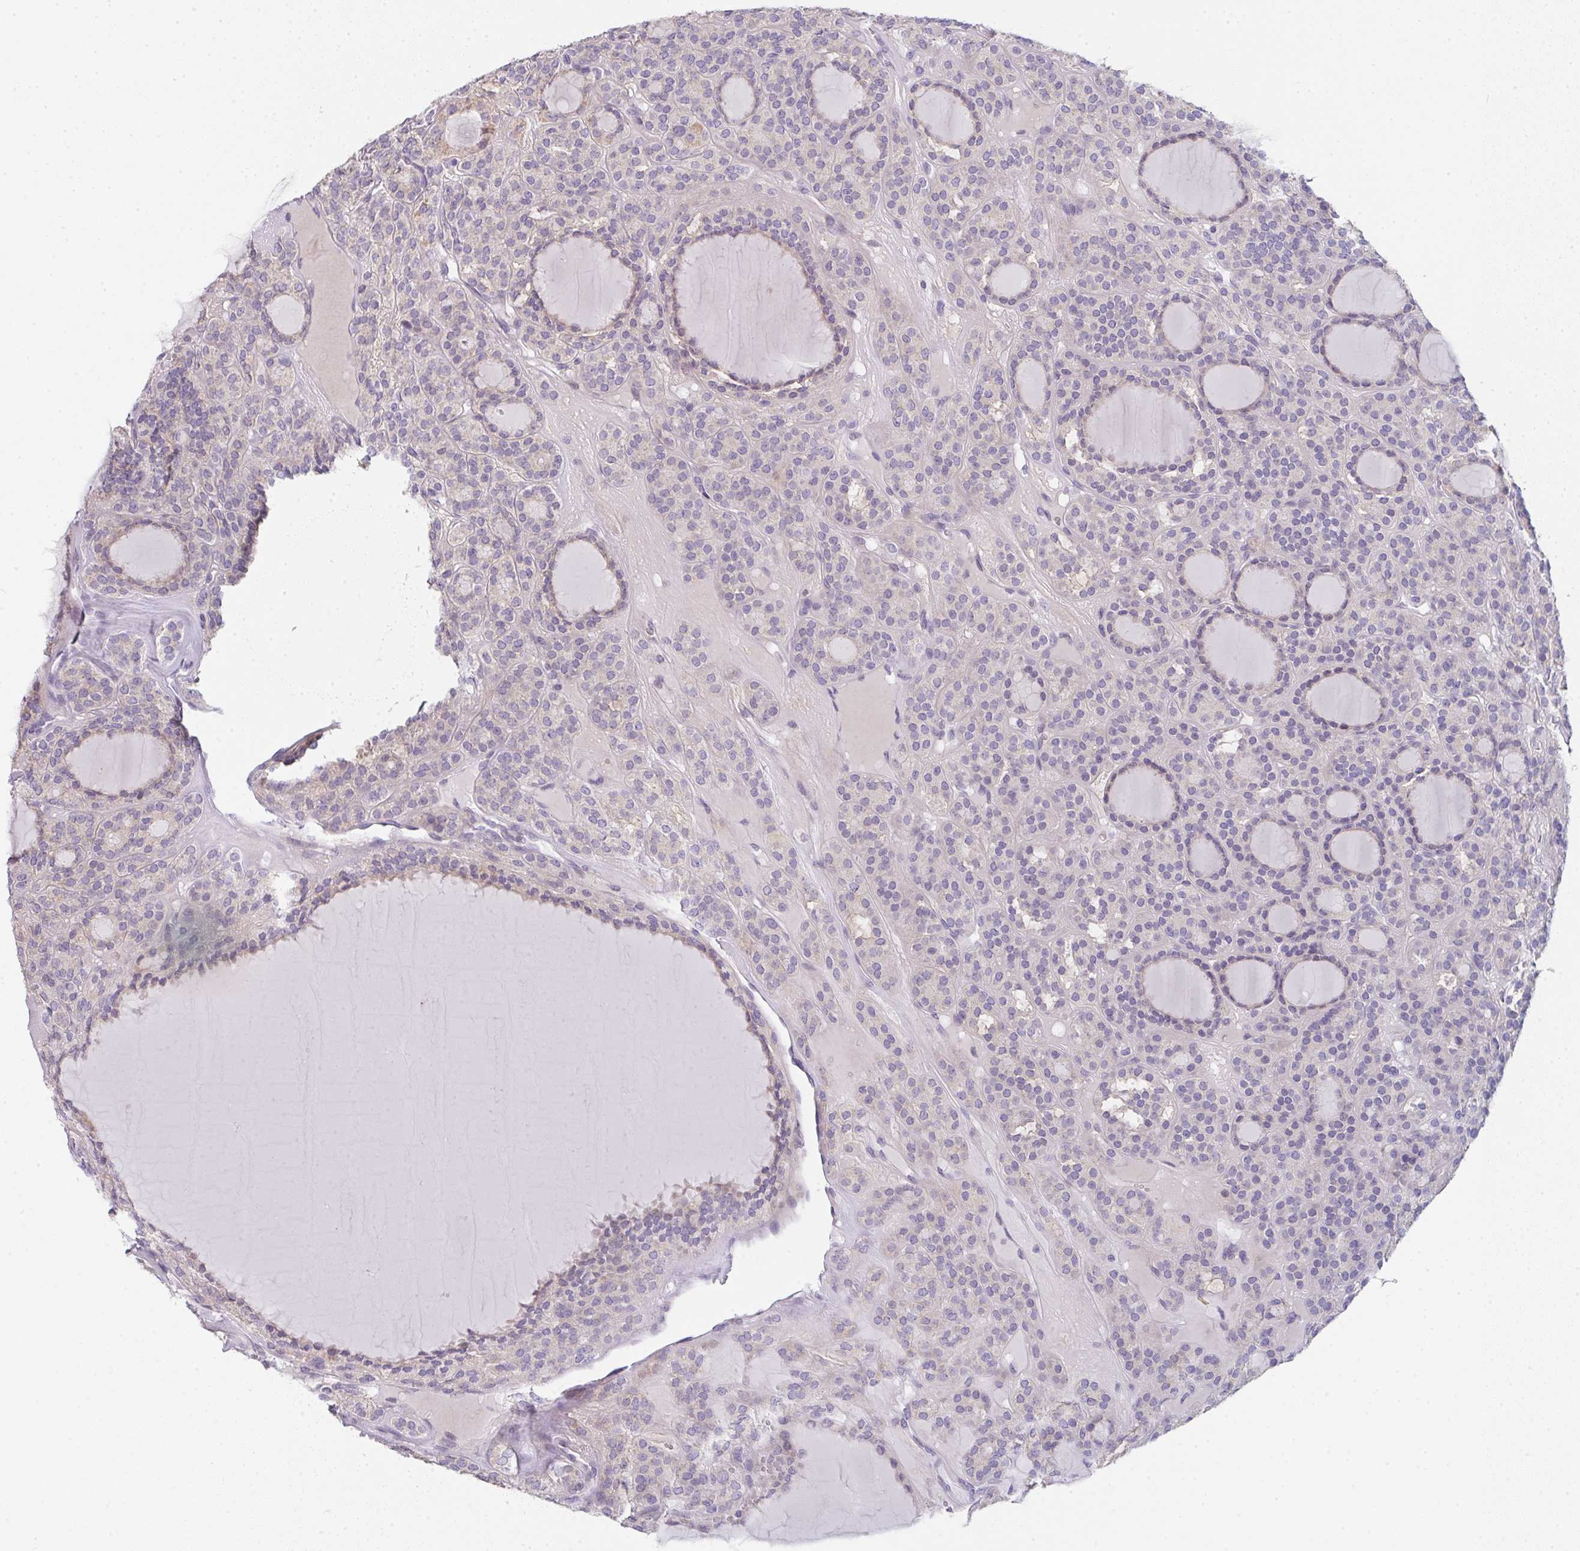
{"staining": {"intensity": "weak", "quantity": "<25%", "location": "cytoplasmic/membranous"}, "tissue": "thyroid cancer", "cell_type": "Tumor cells", "image_type": "cancer", "snomed": [{"axis": "morphology", "description": "Follicular adenoma carcinoma, NOS"}, {"axis": "topography", "description": "Thyroid gland"}], "caption": "This photomicrograph is of thyroid cancer (follicular adenoma carcinoma) stained with IHC to label a protein in brown with the nuclei are counter-stained blue. There is no positivity in tumor cells. (DAB (3,3'-diaminobenzidine) IHC, high magnification).", "gene": "CACNA1S", "patient": {"sex": "female", "age": 63}}